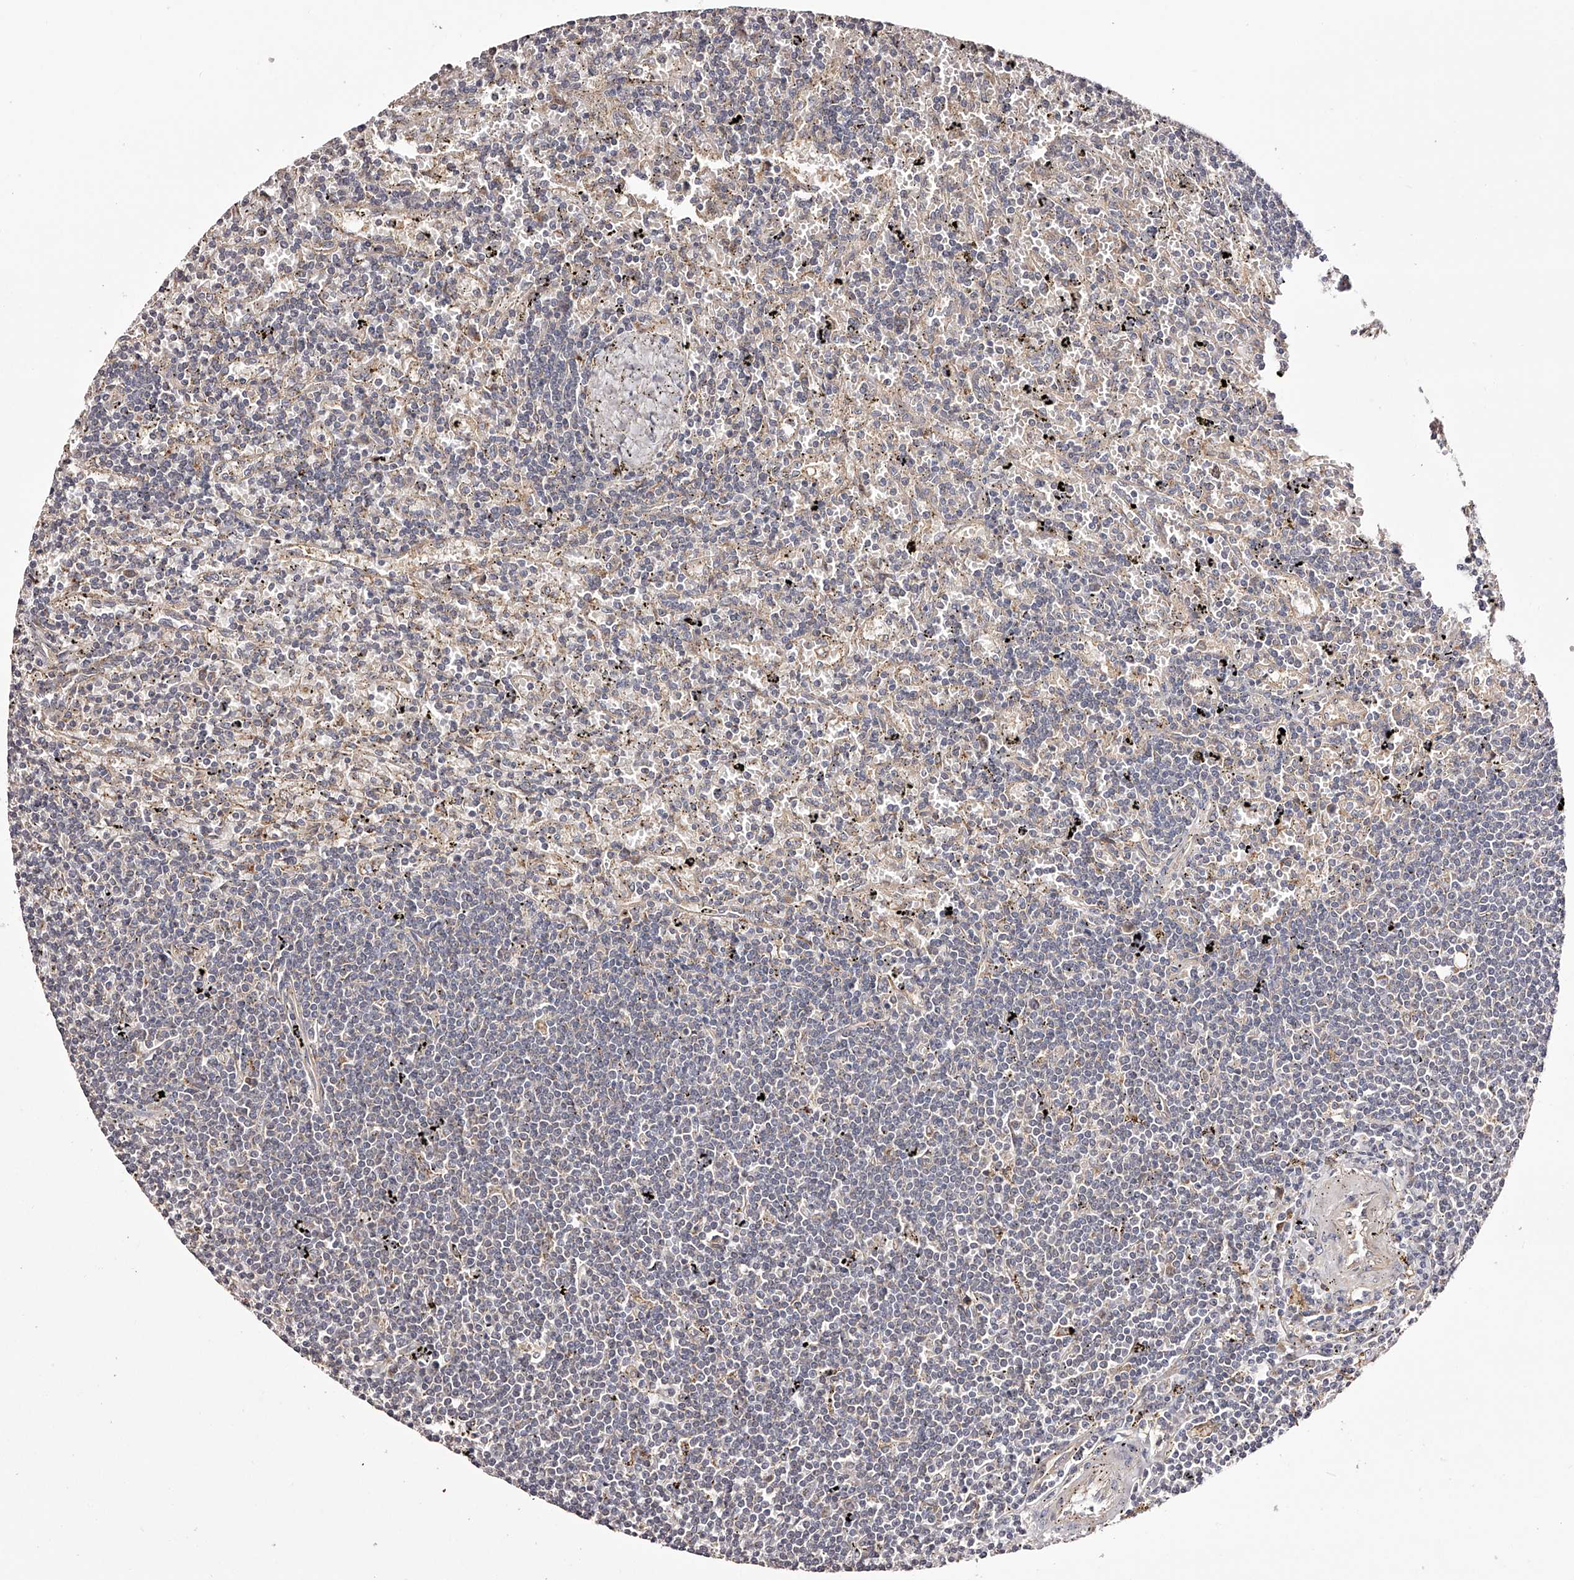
{"staining": {"intensity": "negative", "quantity": "none", "location": "none"}, "tissue": "lymphoma", "cell_type": "Tumor cells", "image_type": "cancer", "snomed": [{"axis": "morphology", "description": "Malignant lymphoma, non-Hodgkin's type, Low grade"}, {"axis": "topography", "description": "Spleen"}], "caption": "Immunohistochemistry photomicrograph of neoplastic tissue: human low-grade malignant lymphoma, non-Hodgkin's type stained with DAB shows no significant protein positivity in tumor cells.", "gene": "ODF2L", "patient": {"sex": "male", "age": 76}}